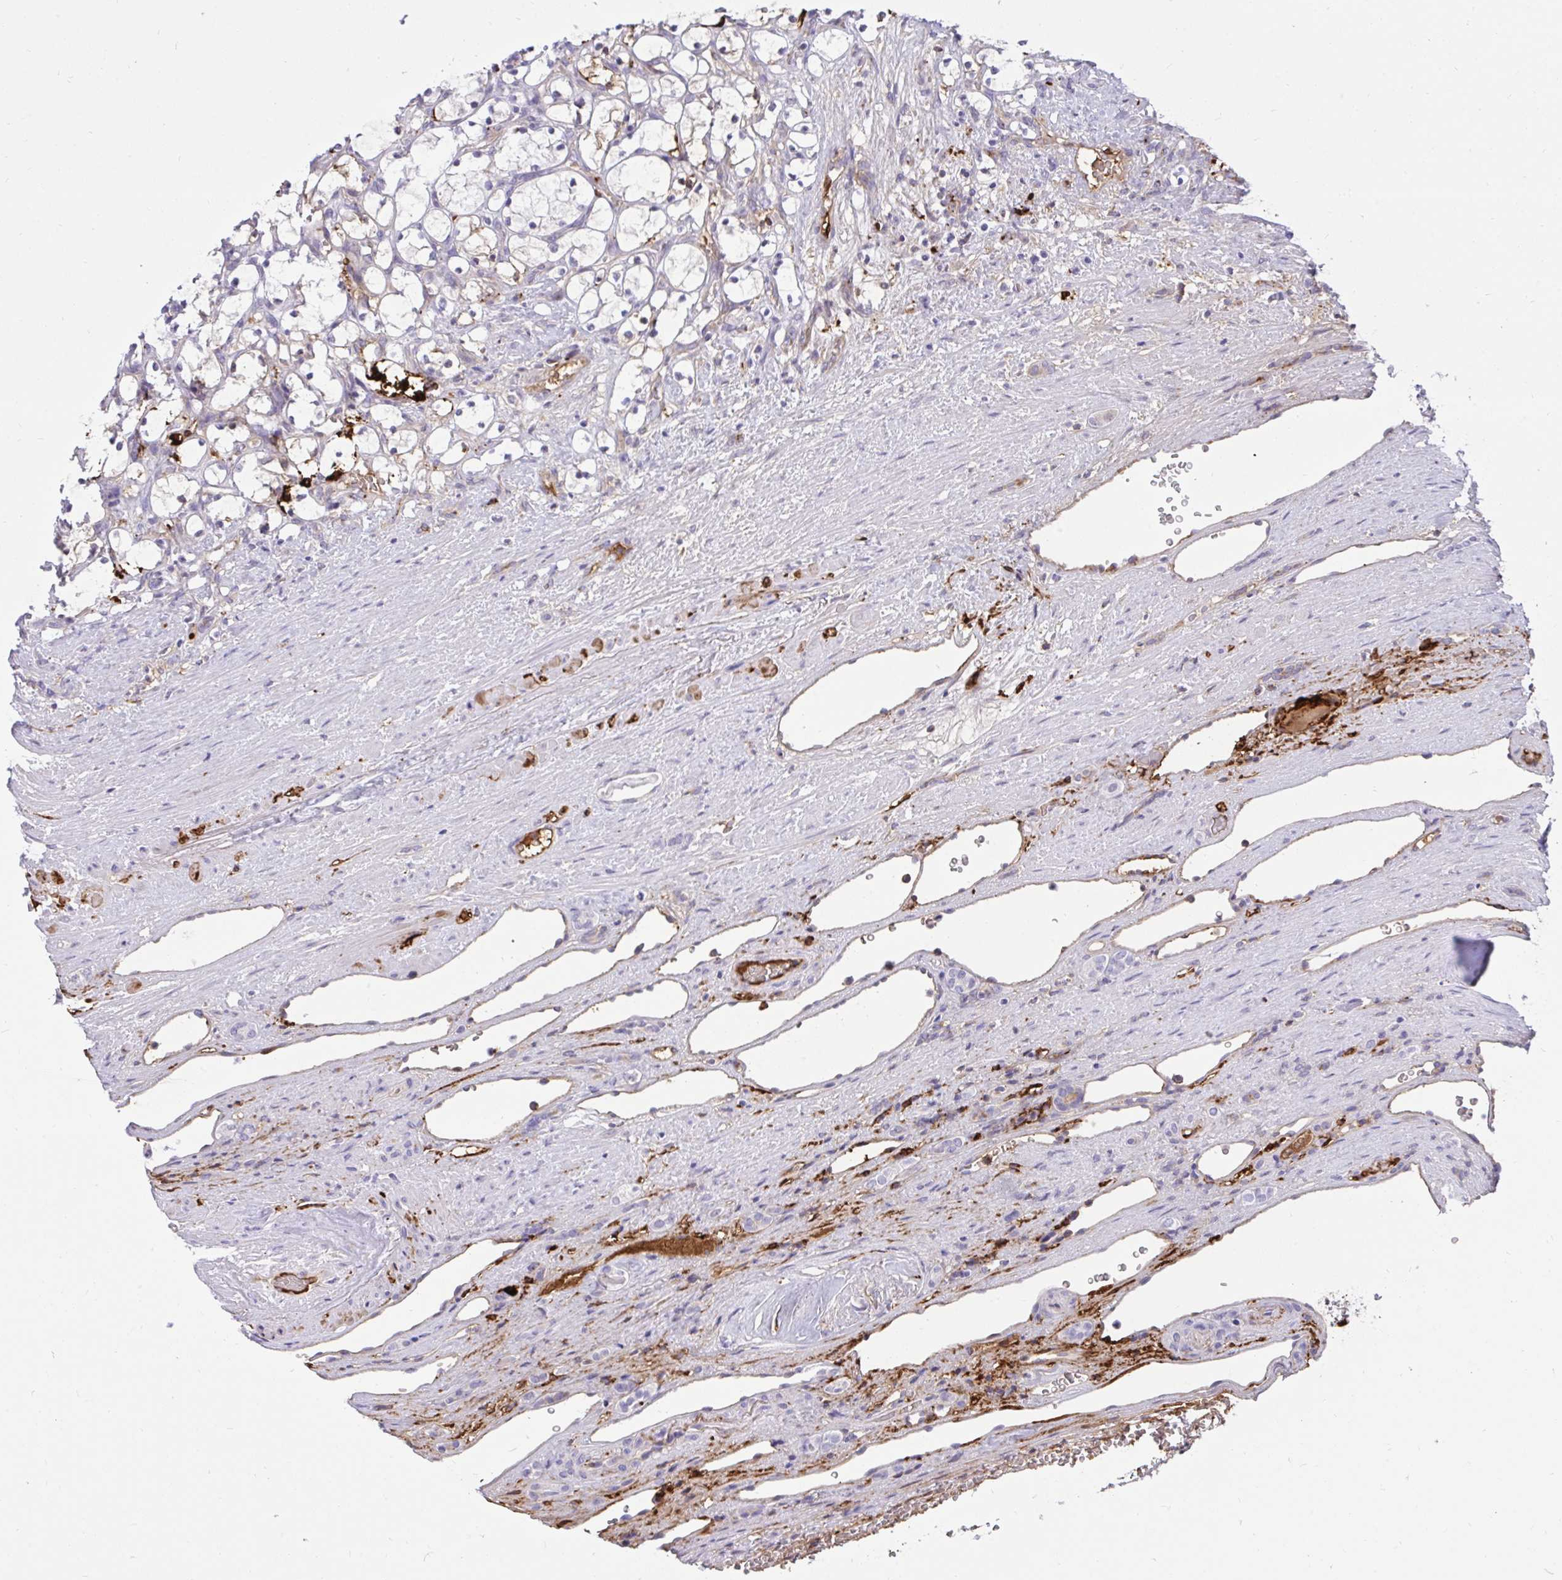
{"staining": {"intensity": "negative", "quantity": "none", "location": "none"}, "tissue": "renal cancer", "cell_type": "Tumor cells", "image_type": "cancer", "snomed": [{"axis": "morphology", "description": "Adenocarcinoma, NOS"}, {"axis": "topography", "description": "Kidney"}], "caption": "The image shows no staining of tumor cells in renal cancer (adenocarcinoma).", "gene": "F2", "patient": {"sex": "female", "age": 69}}